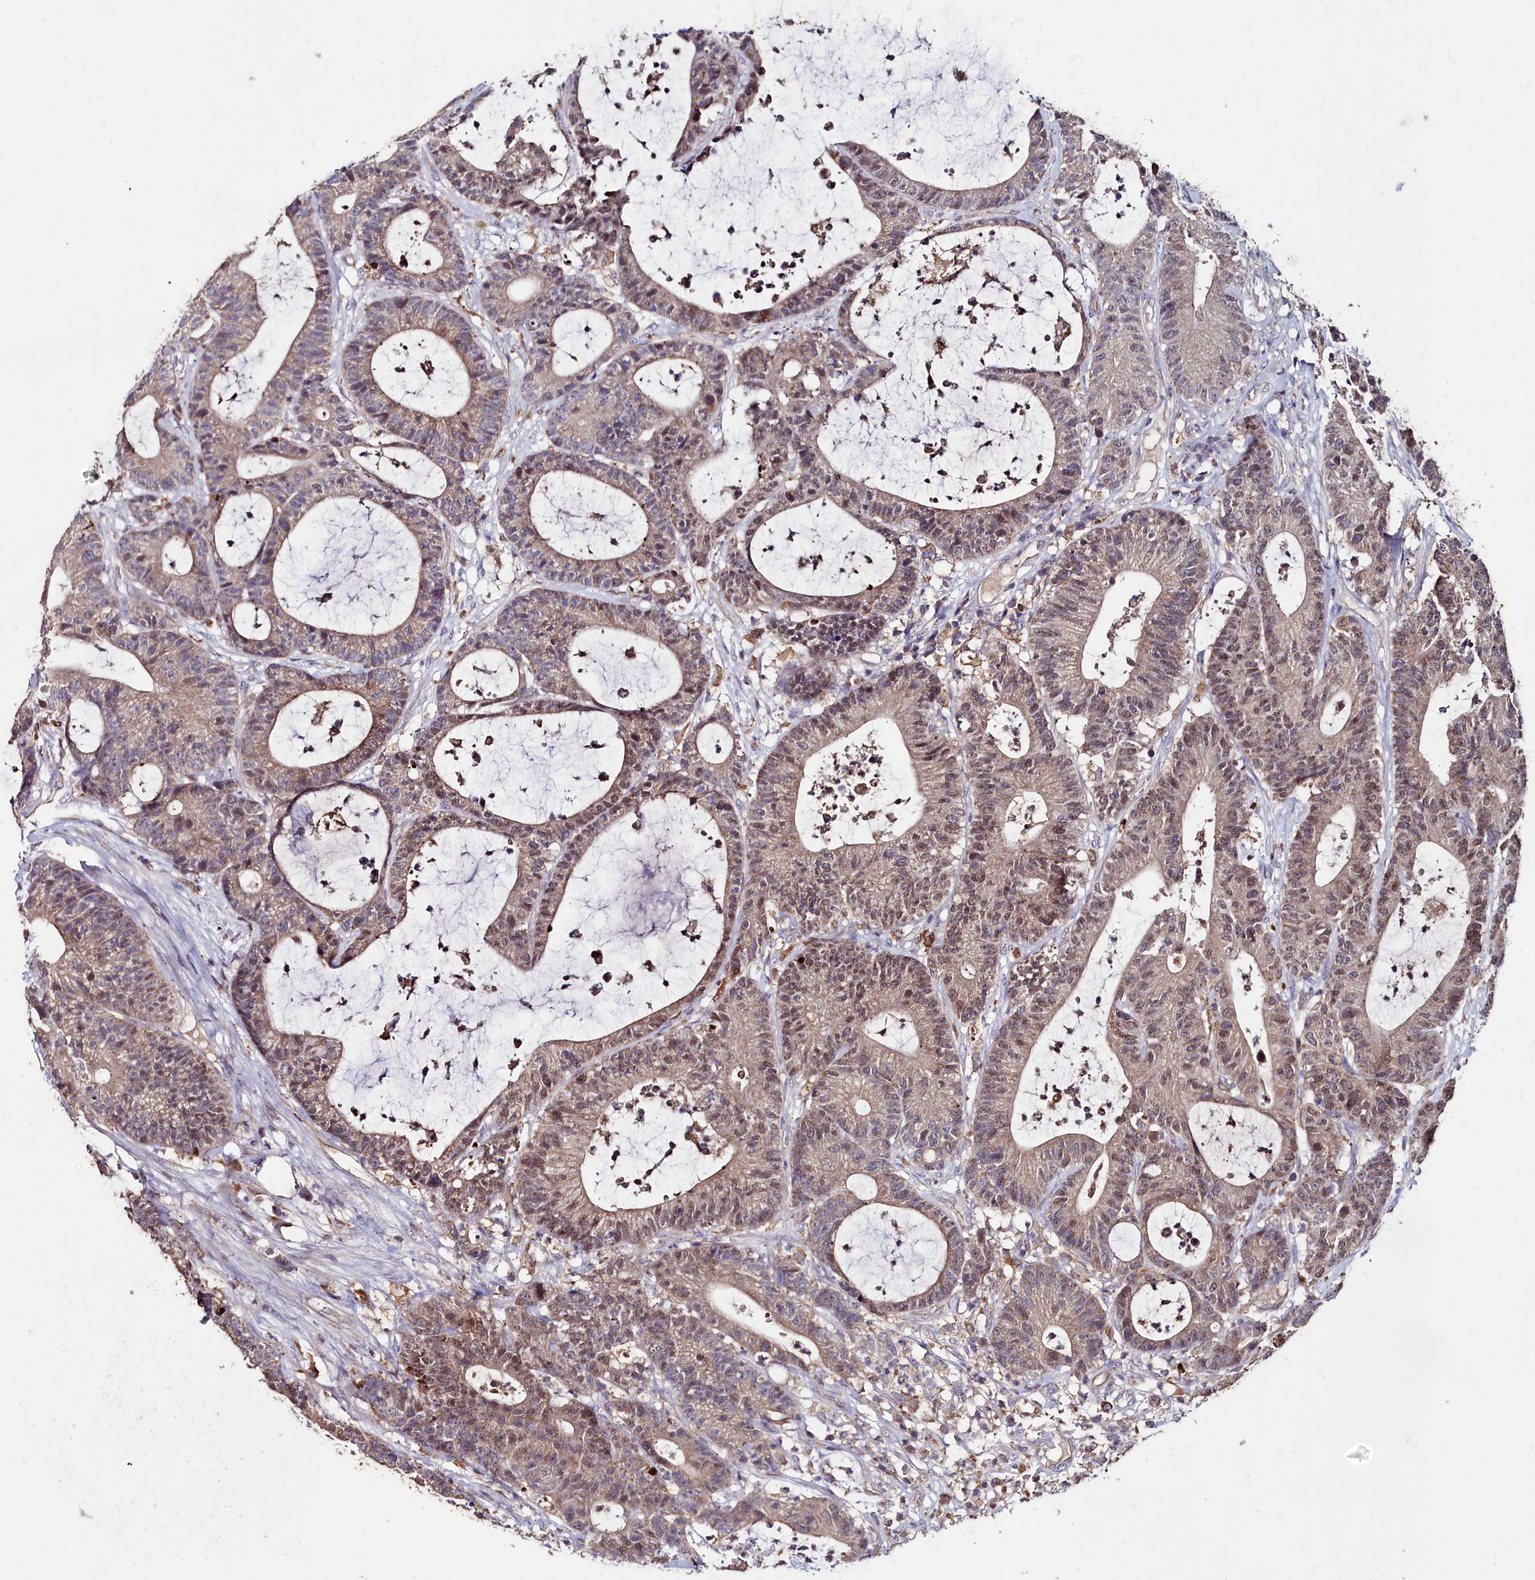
{"staining": {"intensity": "moderate", "quantity": "25%-75%", "location": "cytoplasmic/membranous,nuclear"}, "tissue": "colorectal cancer", "cell_type": "Tumor cells", "image_type": "cancer", "snomed": [{"axis": "morphology", "description": "Adenocarcinoma, NOS"}, {"axis": "topography", "description": "Colon"}], "caption": "Colorectal adenocarcinoma stained for a protein reveals moderate cytoplasmic/membranous and nuclear positivity in tumor cells. (DAB = brown stain, brightfield microscopy at high magnification).", "gene": "AMBRA1", "patient": {"sex": "female", "age": 84}}